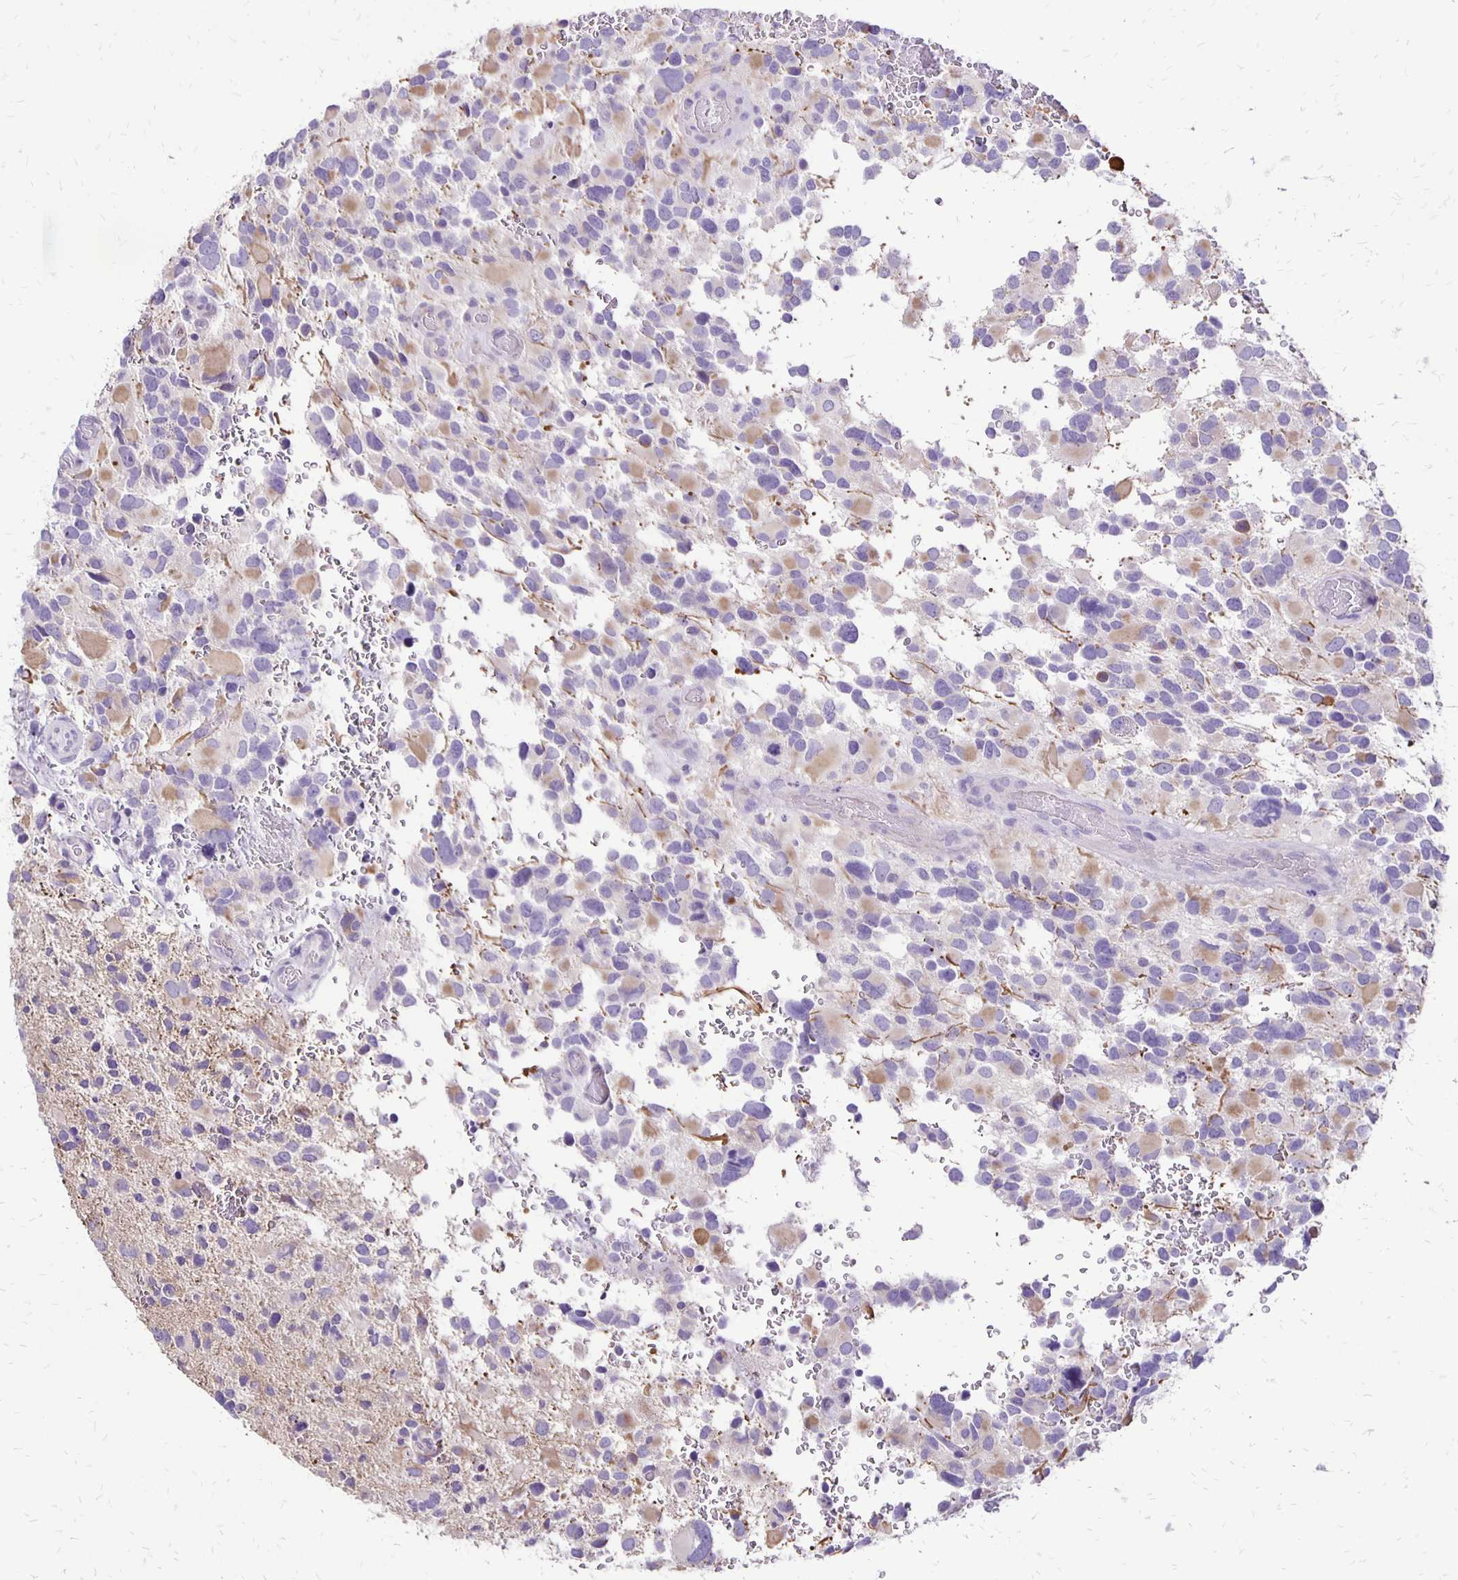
{"staining": {"intensity": "weak", "quantity": "<25%", "location": "cytoplasmic/membranous"}, "tissue": "glioma", "cell_type": "Tumor cells", "image_type": "cancer", "snomed": [{"axis": "morphology", "description": "Glioma, malignant, Low grade"}, {"axis": "topography", "description": "Brain"}], "caption": "Immunohistochemistry (IHC) micrograph of neoplastic tissue: glioma stained with DAB shows no significant protein positivity in tumor cells.", "gene": "ANKRD45", "patient": {"sex": "female", "age": 32}}